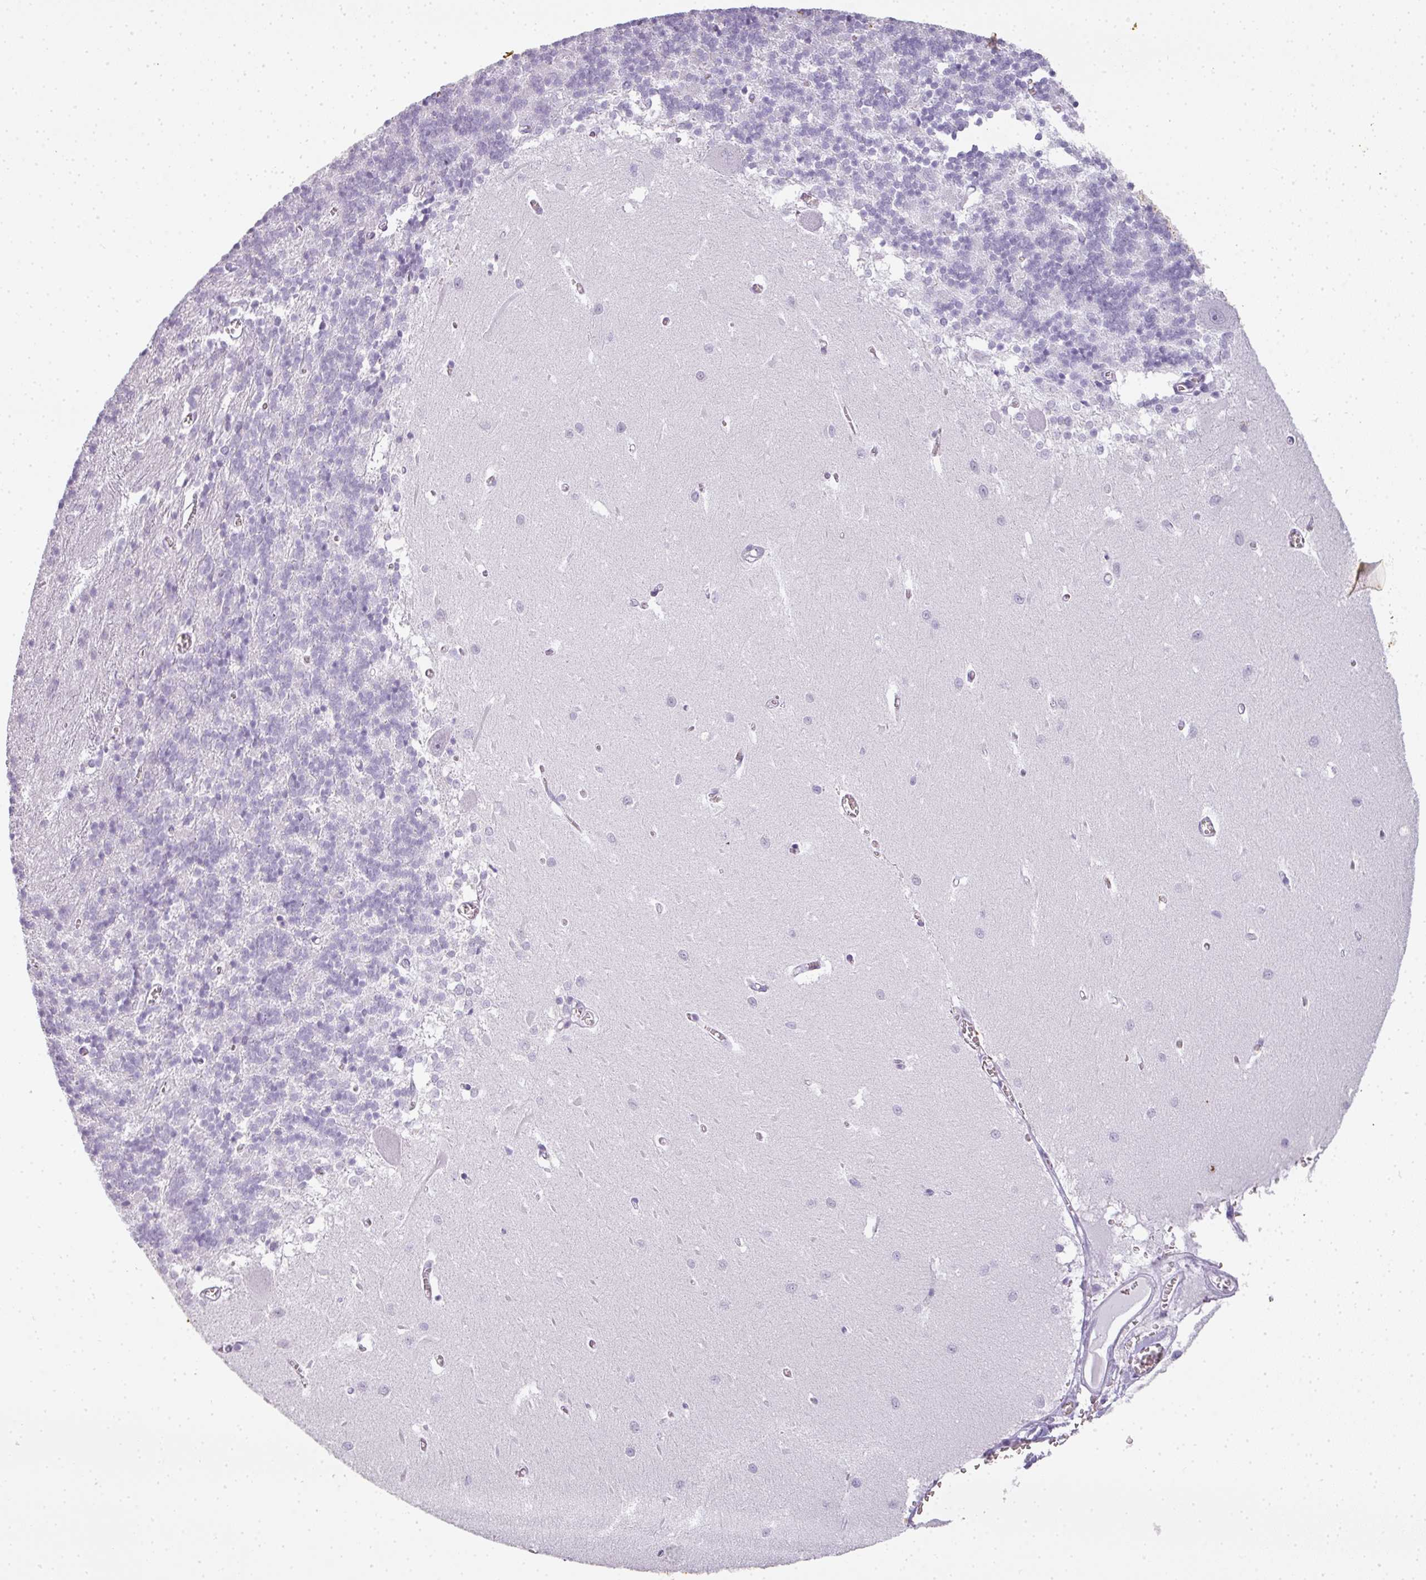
{"staining": {"intensity": "negative", "quantity": "none", "location": "none"}, "tissue": "cerebellum", "cell_type": "Cells in granular layer", "image_type": "normal", "snomed": [{"axis": "morphology", "description": "Normal tissue, NOS"}, {"axis": "topography", "description": "Cerebellum"}], "caption": "This is a image of immunohistochemistry staining of benign cerebellum, which shows no expression in cells in granular layer. (DAB (3,3'-diaminobenzidine) immunohistochemistry (IHC), high magnification).", "gene": "RBMY1A1", "patient": {"sex": "male", "age": 37}}